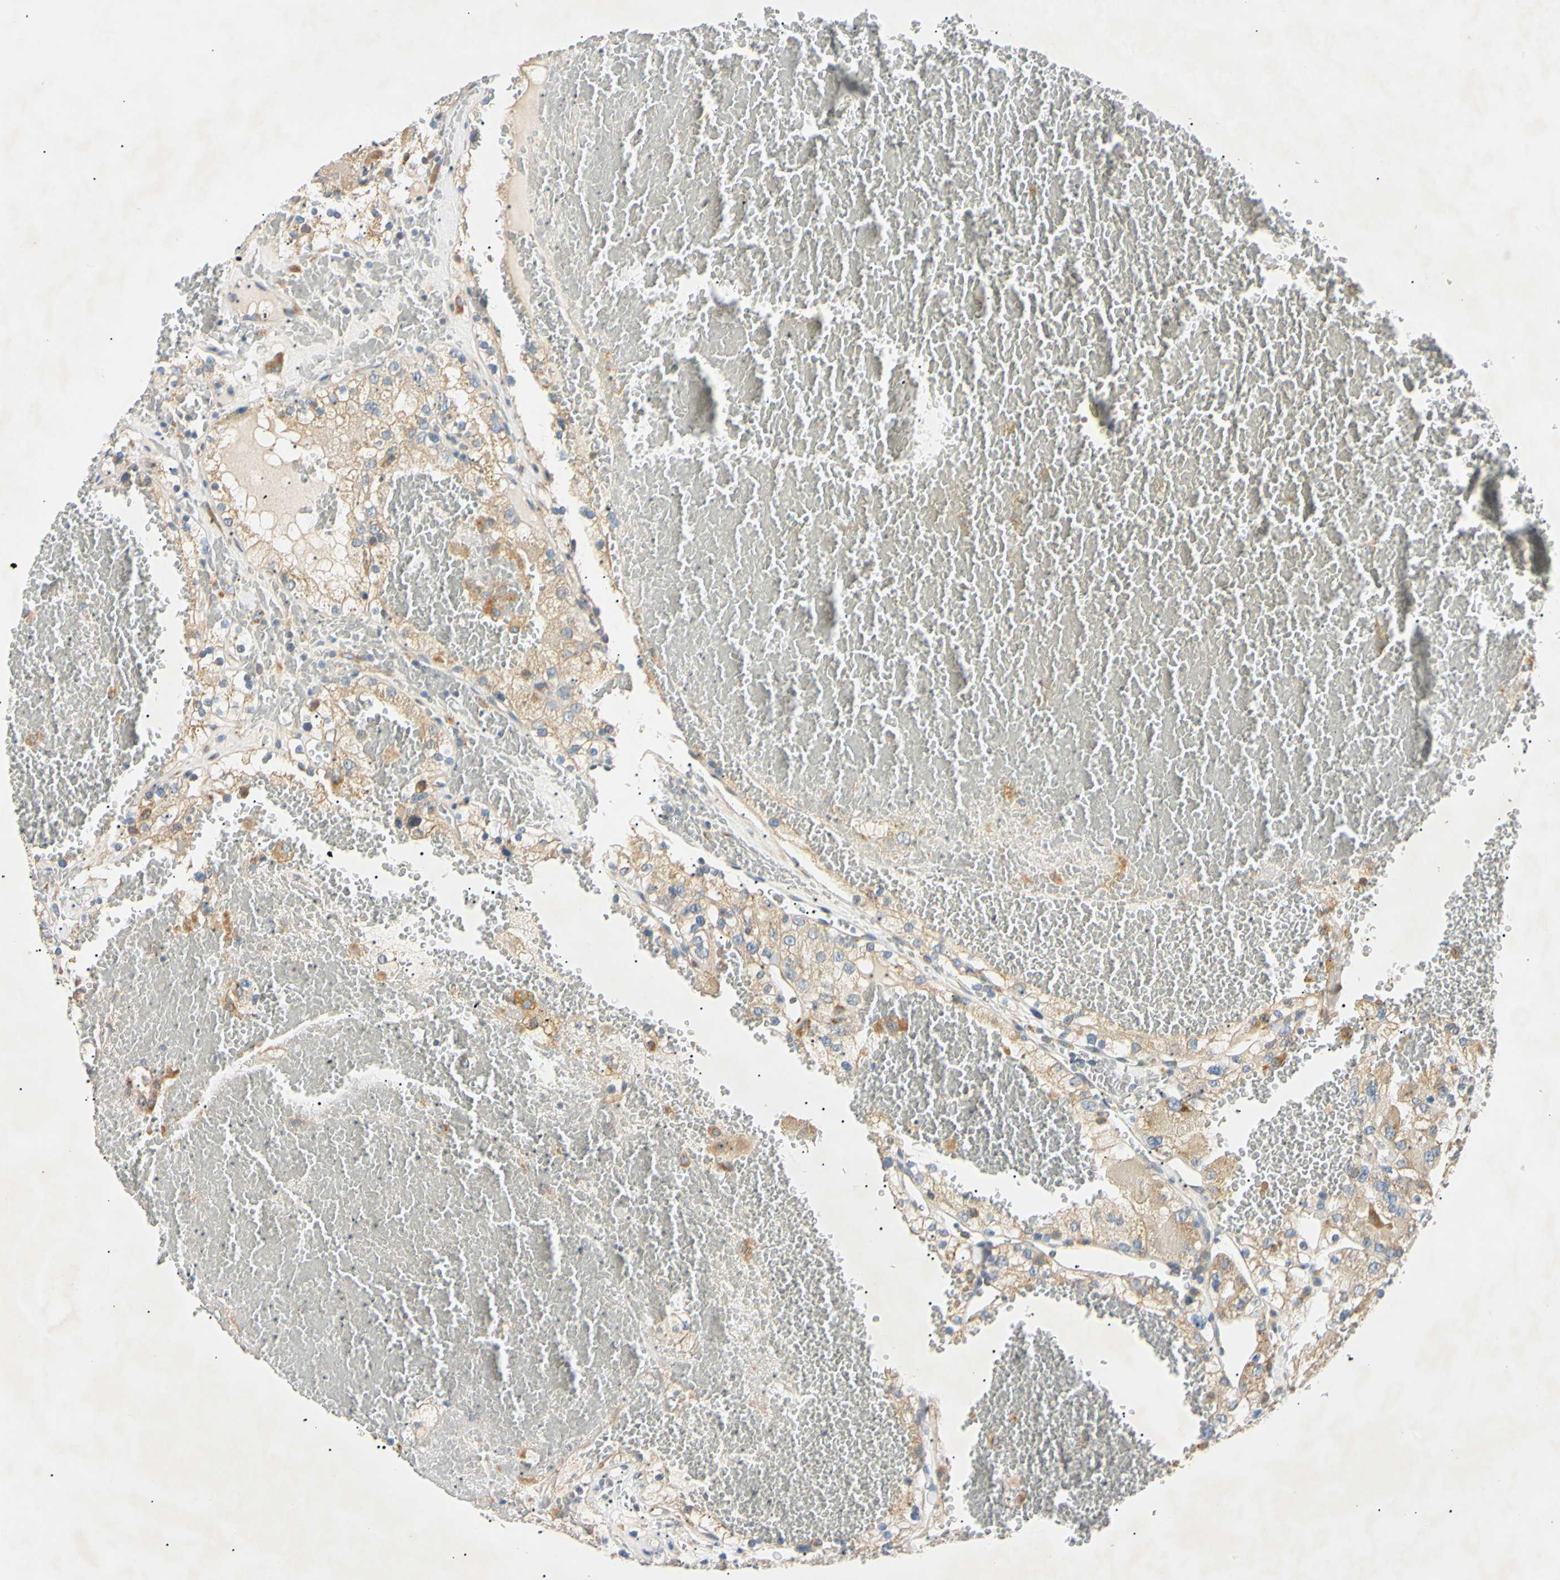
{"staining": {"intensity": "weak", "quantity": ">75%", "location": "cytoplasmic/membranous"}, "tissue": "renal cancer", "cell_type": "Tumor cells", "image_type": "cancer", "snomed": [{"axis": "morphology", "description": "Normal tissue, NOS"}, {"axis": "morphology", "description": "Adenocarcinoma, NOS"}, {"axis": "topography", "description": "Kidney"}], "caption": "Adenocarcinoma (renal) tissue exhibits weak cytoplasmic/membranous expression in about >75% of tumor cells", "gene": "DNAJB12", "patient": {"sex": "male", "age": 61}}